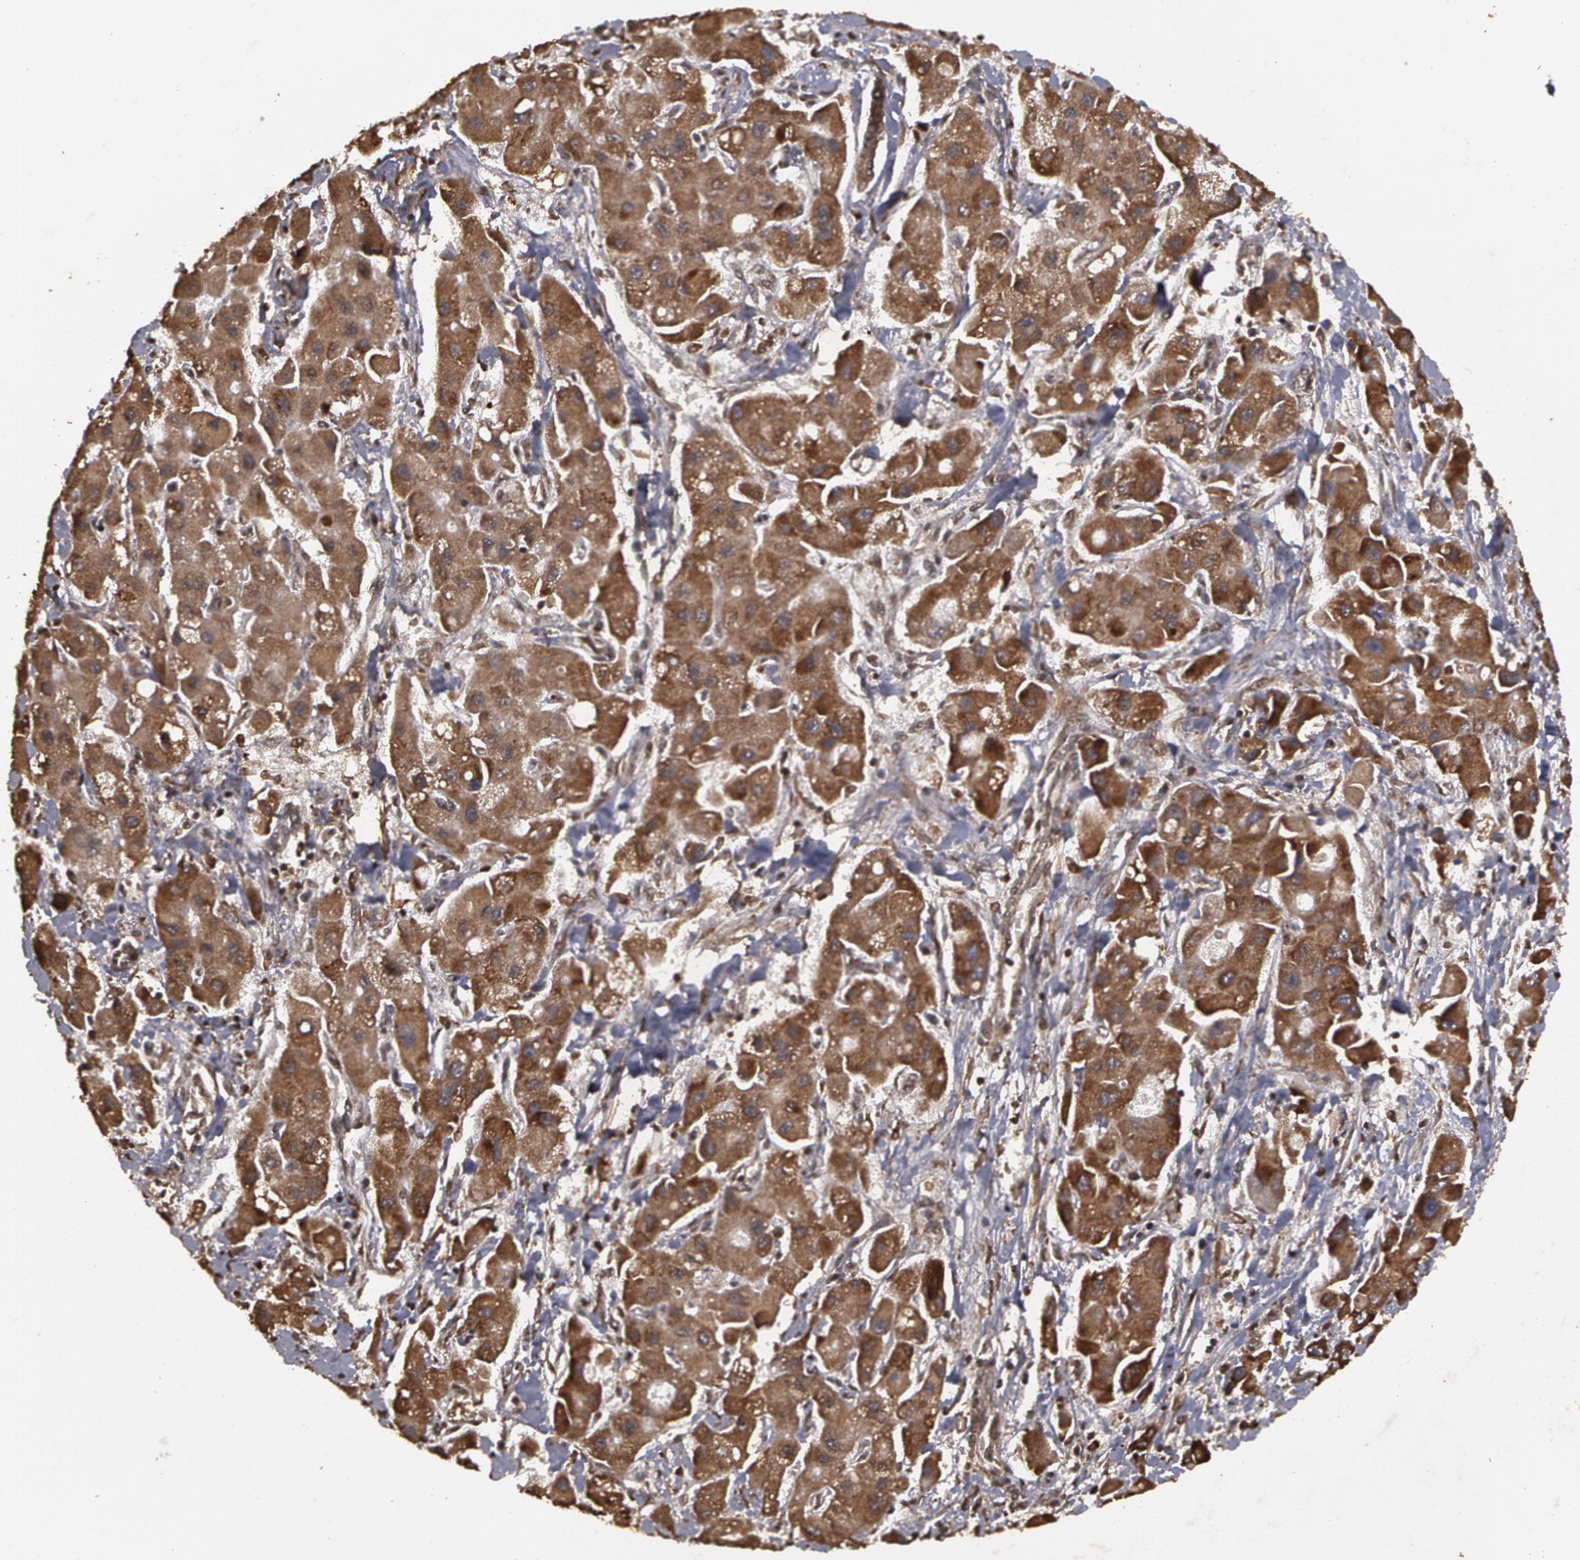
{"staining": {"intensity": "moderate", "quantity": ">75%", "location": "cytoplasmic/membranous"}, "tissue": "liver cancer", "cell_type": "Tumor cells", "image_type": "cancer", "snomed": [{"axis": "morphology", "description": "Carcinoma, Hepatocellular, NOS"}, {"axis": "topography", "description": "Liver"}], "caption": "Liver cancer stained with DAB IHC reveals medium levels of moderate cytoplasmic/membranous expression in about >75% of tumor cells.", "gene": "CALR", "patient": {"sex": "male", "age": 24}}